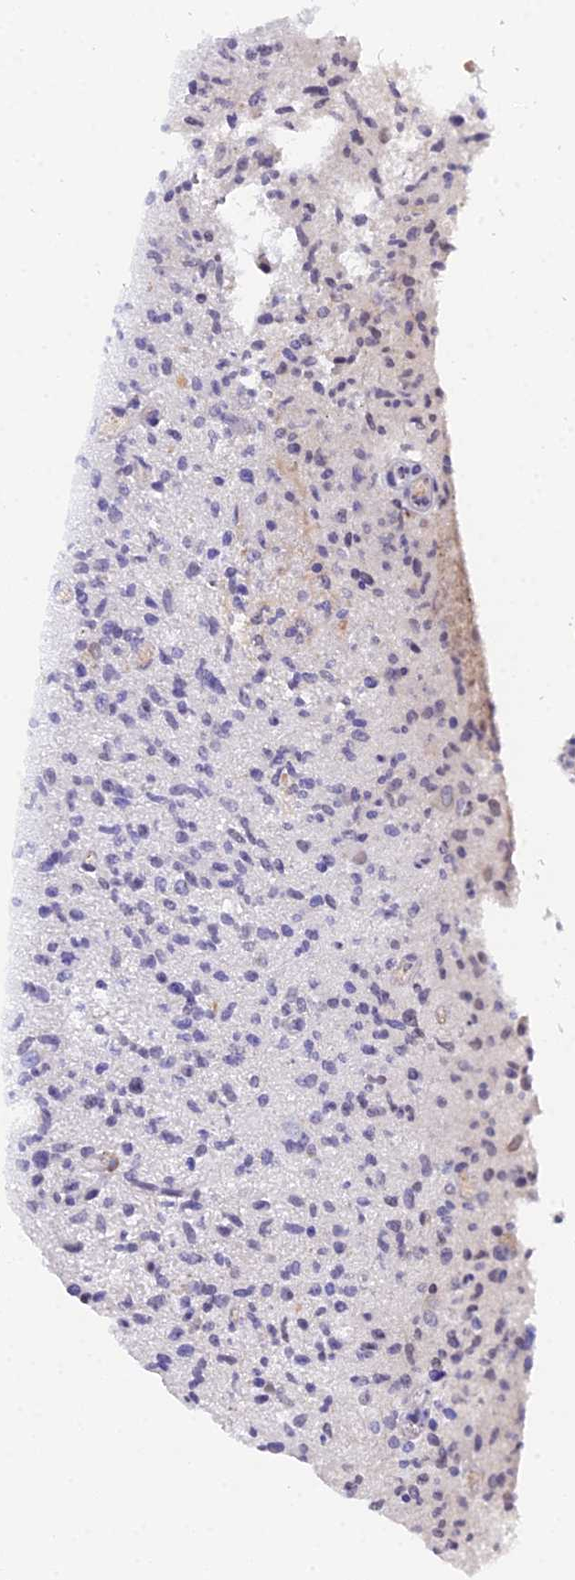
{"staining": {"intensity": "moderate", "quantity": ">75%", "location": "nuclear"}, "tissue": "glioma", "cell_type": "Tumor cells", "image_type": "cancer", "snomed": [{"axis": "morphology", "description": "Glioma, malignant, High grade"}, {"axis": "topography", "description": "Brain"}], "caption": "IHC (DAB) staining of malignant glioma (high-grade) displays moderate nuclear protein positivity in about >75% of tumor cells.", "gene": "FAM118B", "patient": {"sex": "female", "age": 57}}